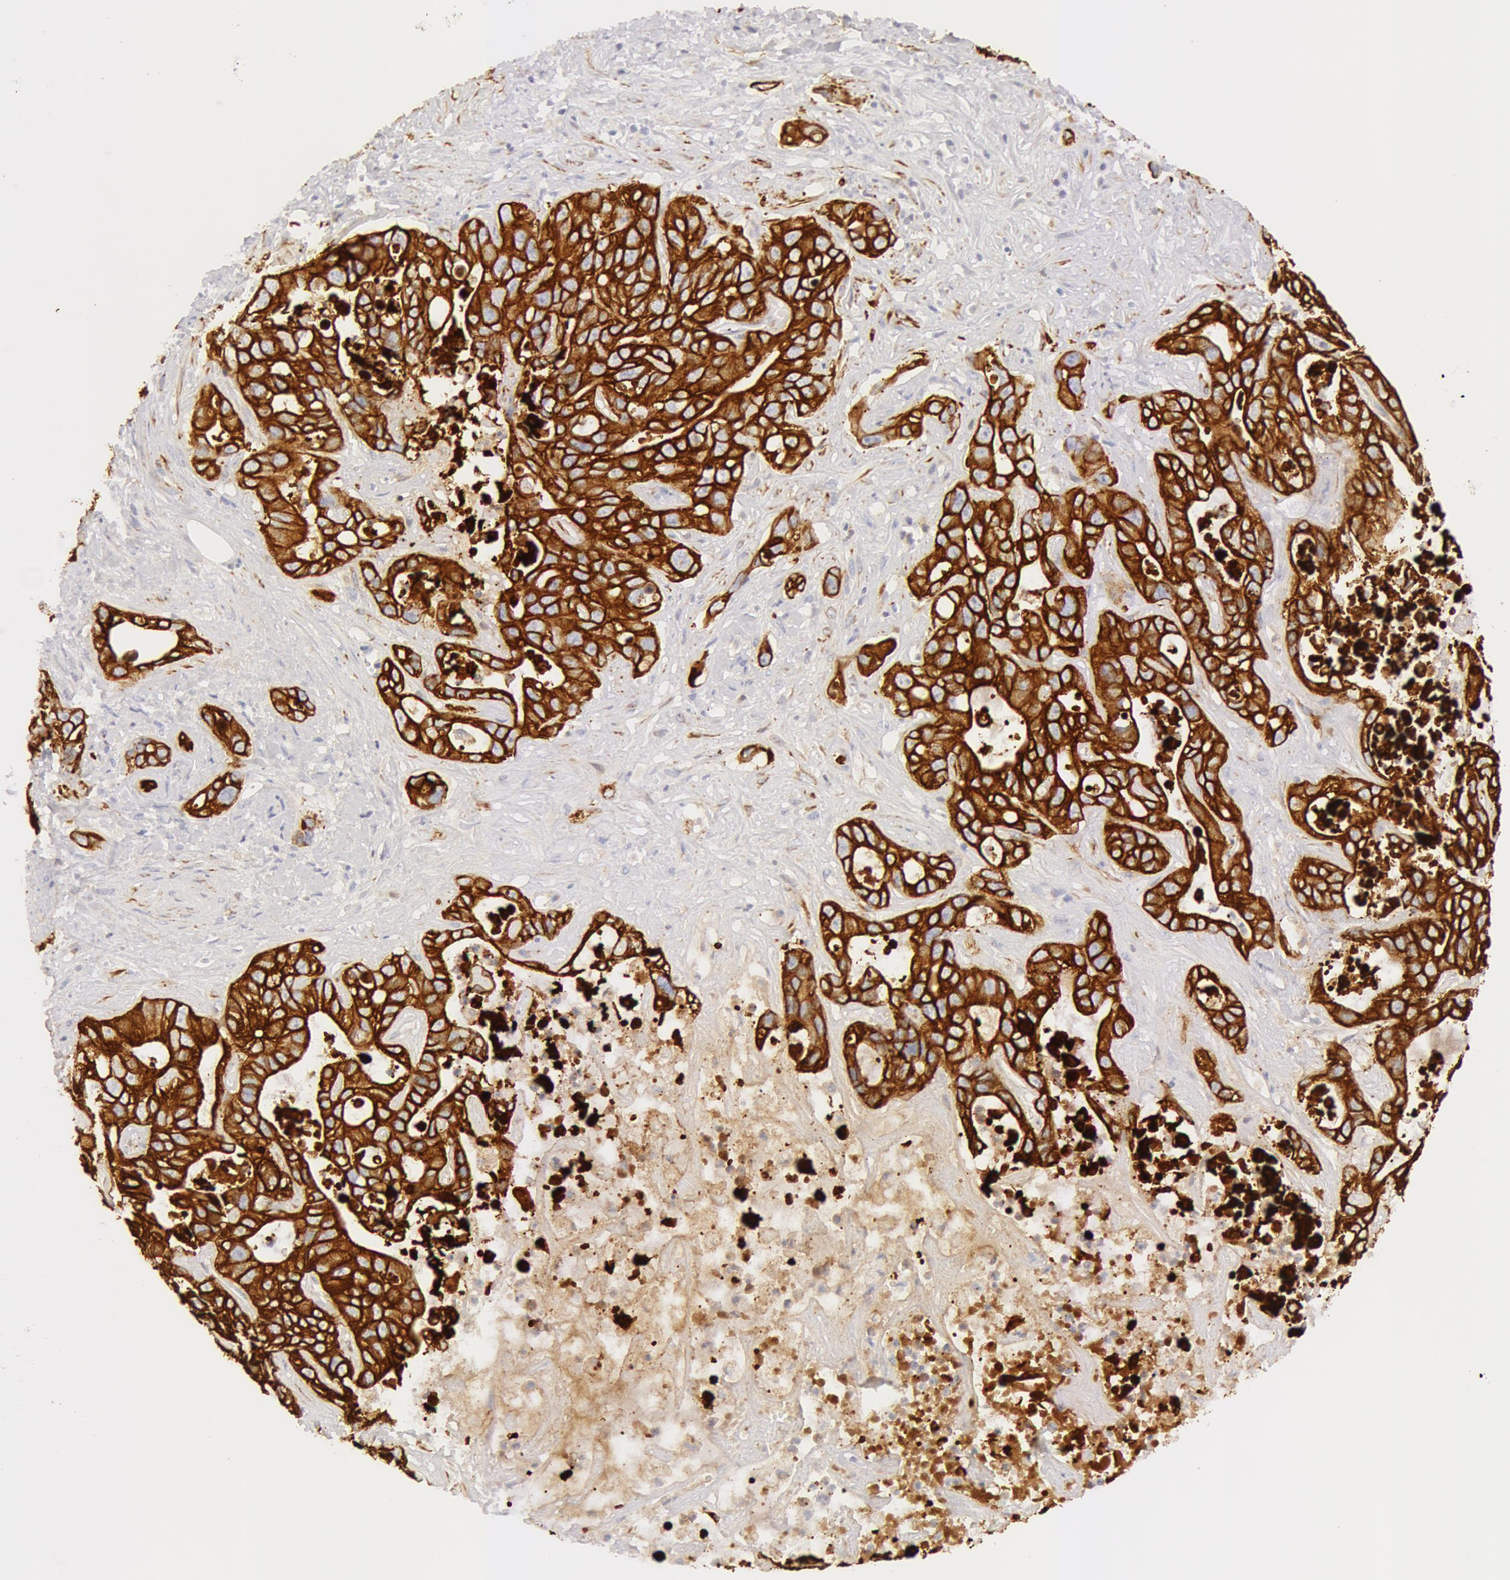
{"staining": {"intensity": "strong", "quantity": ">75%", "location": "cytoplasmic/membranous"}, "tissue": "liver cancer", "cell_type": "Tumor cells", "image_type": "cancer", "snomed": [{"axis": "morphology", "description": "Cholangiocarcinoma"}, {"axis": "topography", "description": "Liver"}], "caption": "Strong cytoplasmic/membranous positivity is present in approximately >75% of tumor cells in liver cancer (cholangiocarcinoma).", "gene": "KRT8", "patient": {"sex": "female", "age": 65}}